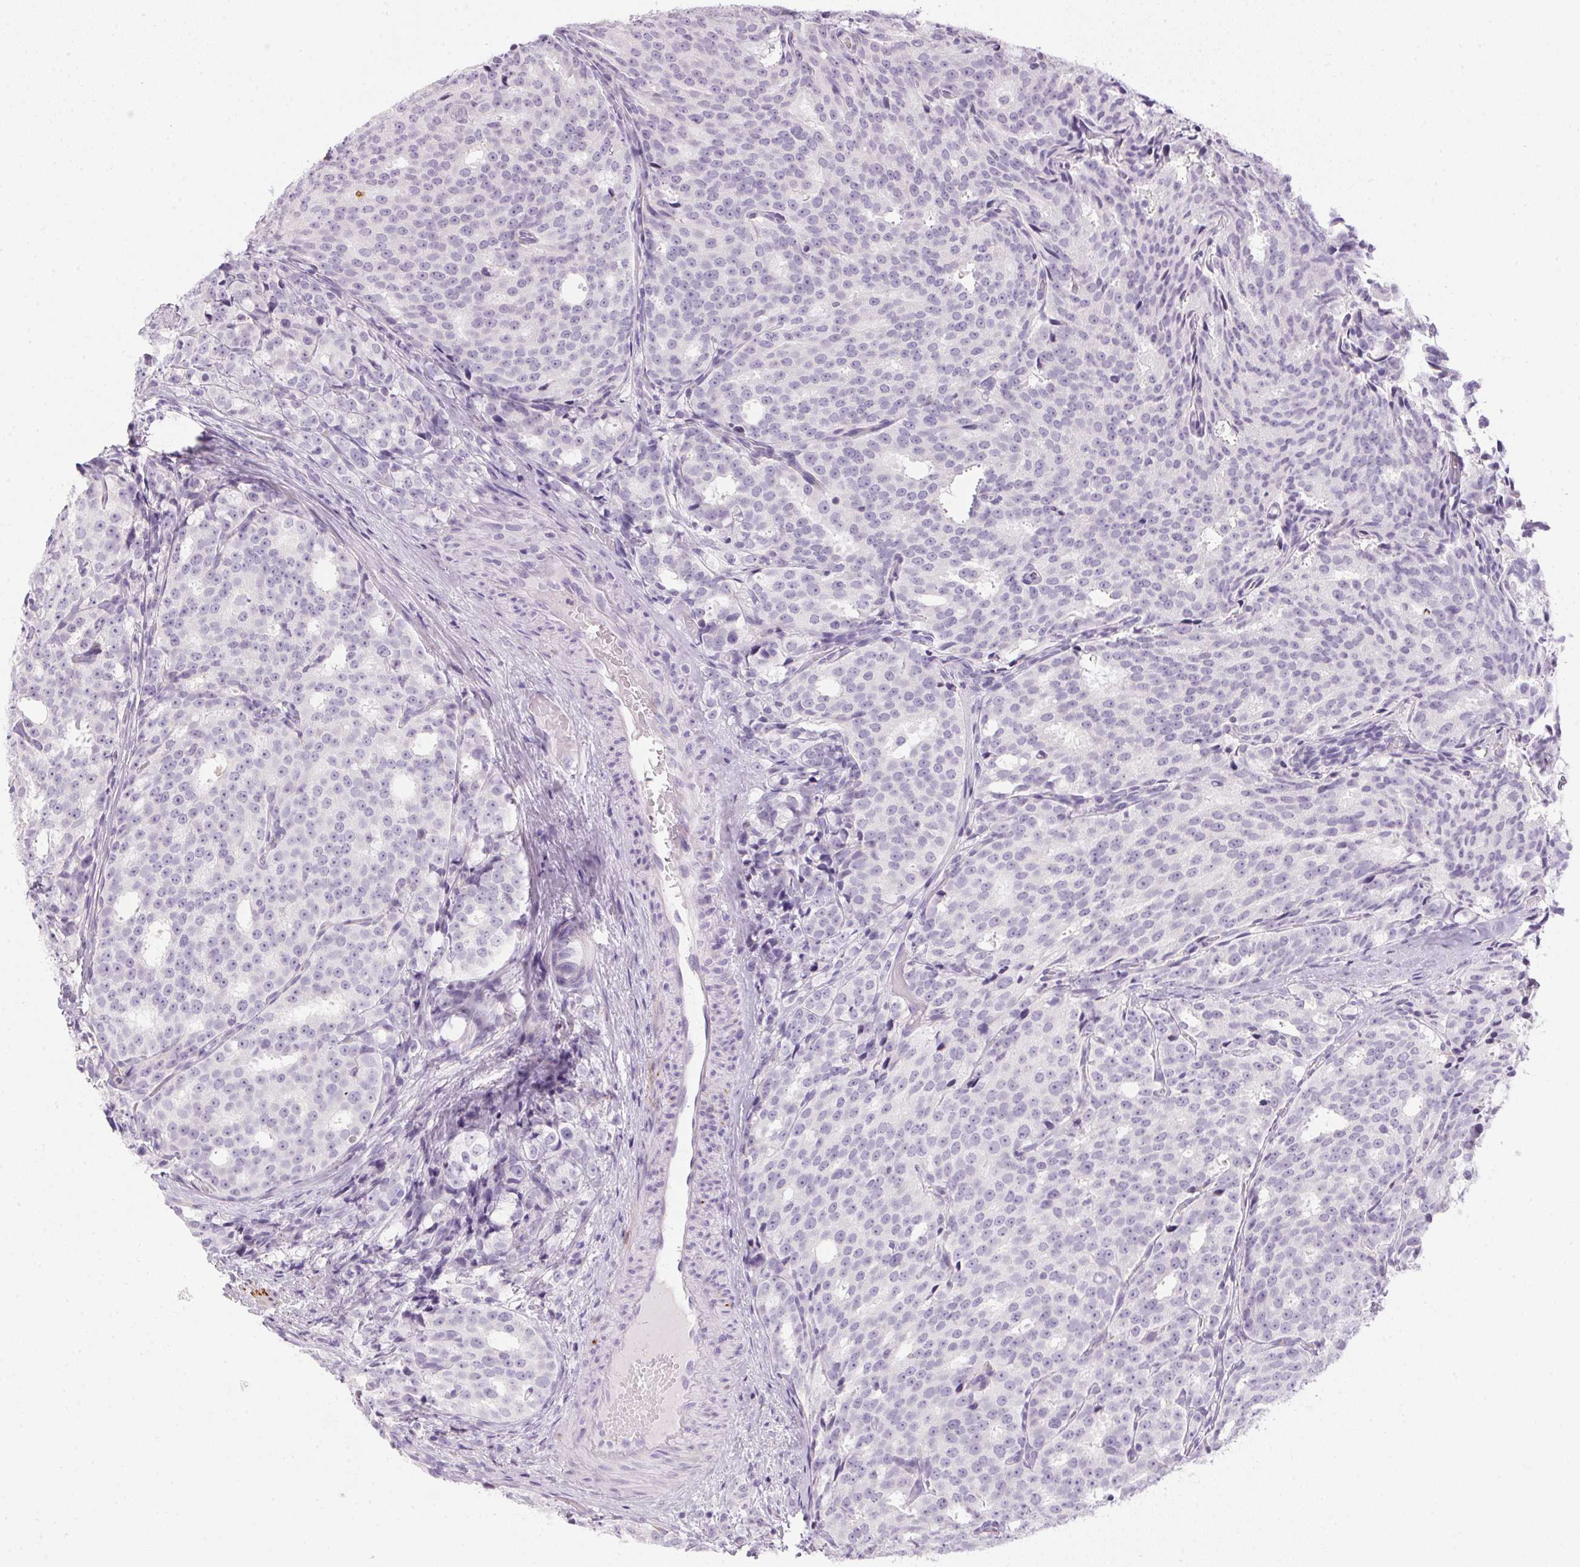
{"staining": {"intensity": "negative", "quantity": "none", "location": "none"}, "tissue": "prostate cancer", "cell_type": "Tumor cells", "image_type": "cancer", "snomed": [{"axis": "morphology", "description": "Adenocarcinoma, High grade"}, {"axis": "topography", "description": "Prostate"}], "caption": "There is no significant expression in tumor cells of prostate cancer.", "gene": "ECPAS", "patient": {"sex": "male", "age": 53}}